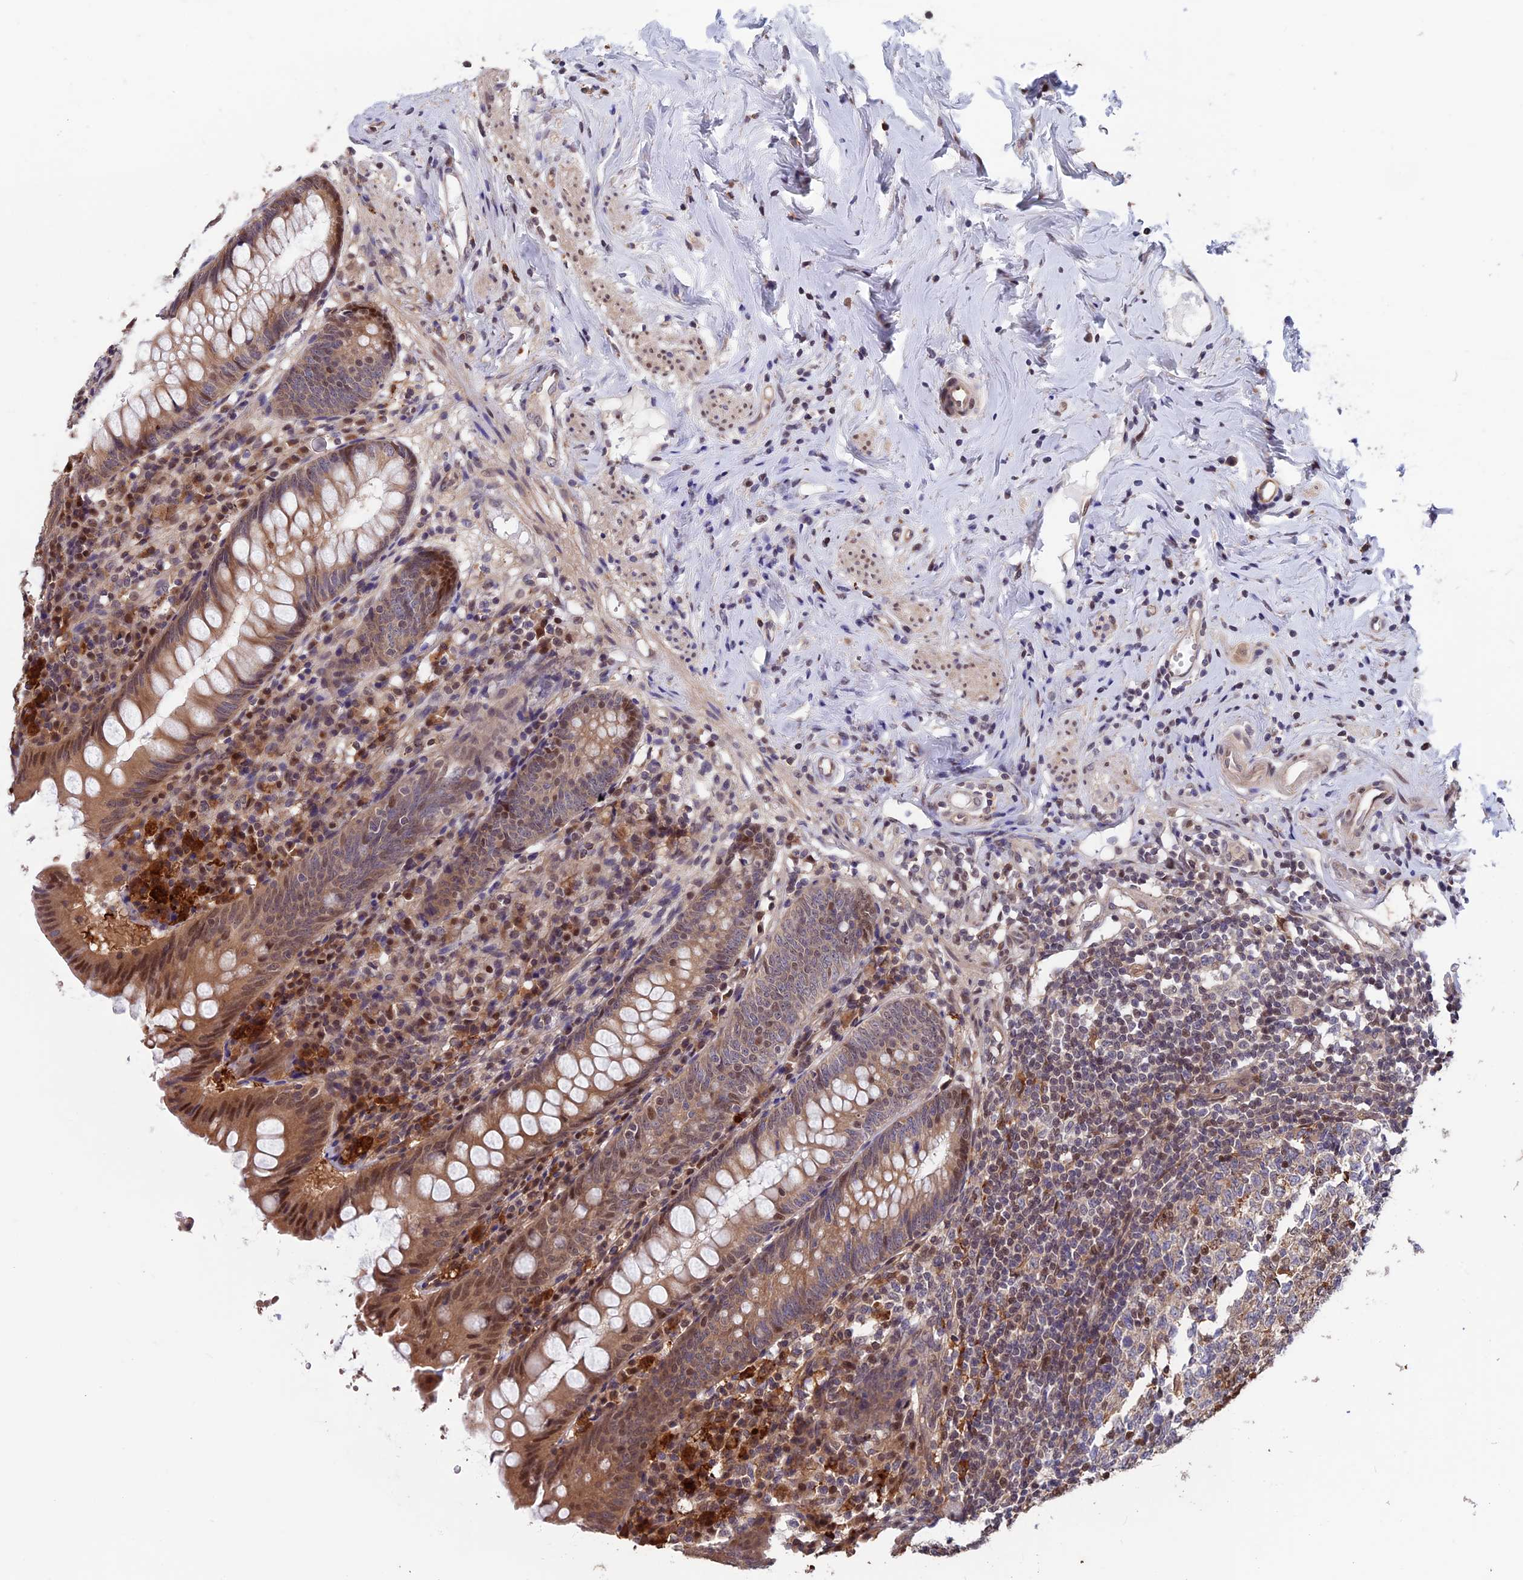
{"staining": {"intensity": "moderate", "quantity": ">75%", "location": "cytoplasmic/membranous,nuclear"}, "tissue": "appendix", "cell_type": "Glandular cells", "image_type": "normal", "snomed": [{"axis": "morphology", "description": "Normal tissue, NOS"}, {"axis": "topography", "description": "Appendix"}], "caption": "Brown immunohistochemical staining in benign human appendix demonstrates moderate cytoplasmic/membranous,nuclear positivity in about >75% of glandular cells. The protein of interest is stained brown, and the nuclei are stained in blue (DAB IHC with brightfield microscopy, high magnification).", "gene": "MAST2", "patient": {"sex": "female", "age": 54}}